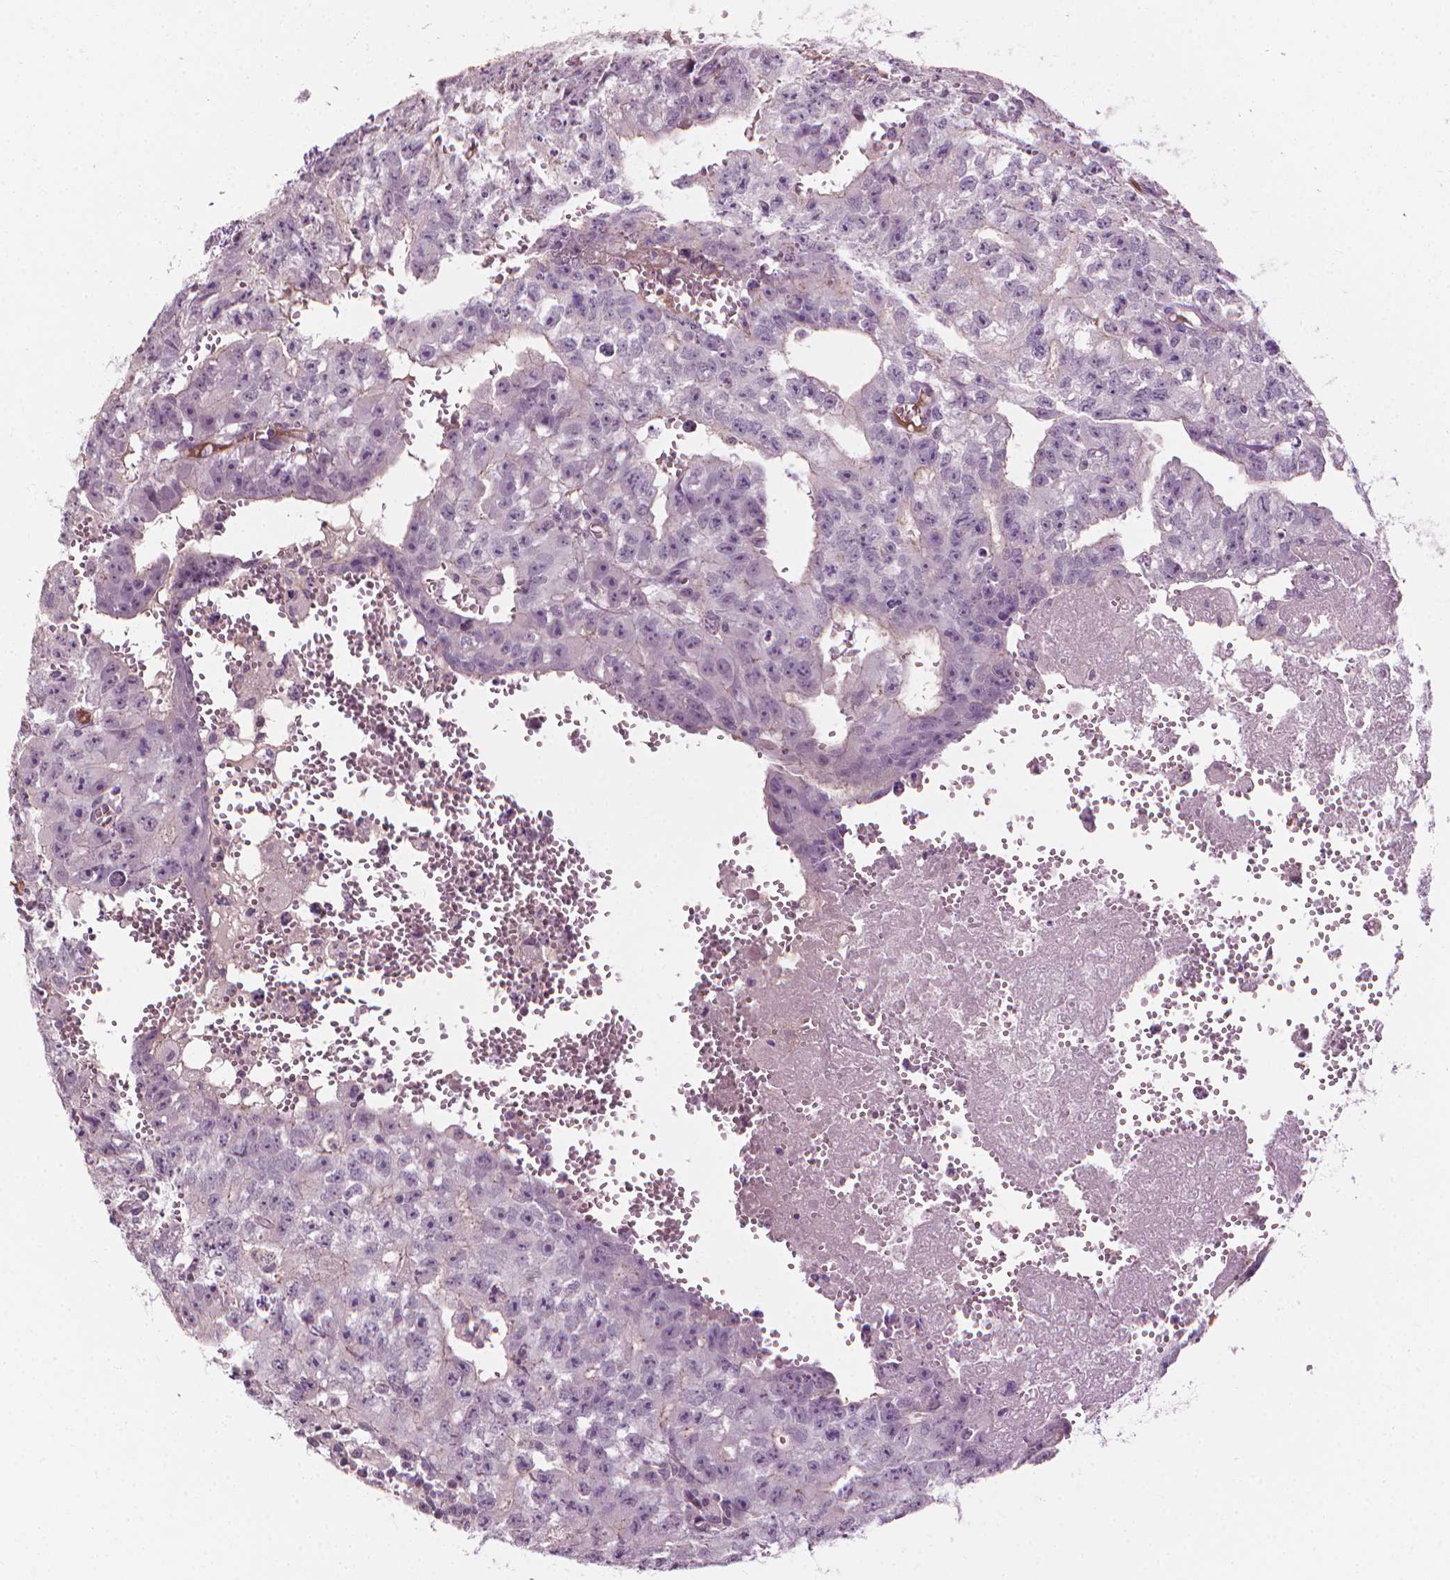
{"staining": {"intensity": "negative", "quantity": "none", "location": "none"}, "tissue": "testis cancer", "cell_type": "Tumor cells", "image_type": "cancer", "snomed": [{"axis": "morphology", "description": "Carcinoma, Embryonal, NOS"}, {"axis": "morphology", "description": "Teratoma, malignant, NOS"}, {"axis": "topography", "description": "Testis"}], "caption": "Testis cancer (embryonal carcinoma) was stained to show a protein in brown. There is no significant staining in tumor cells.", "gene": "SAXO2", "patient": {"sex": "male", "age": 24}}